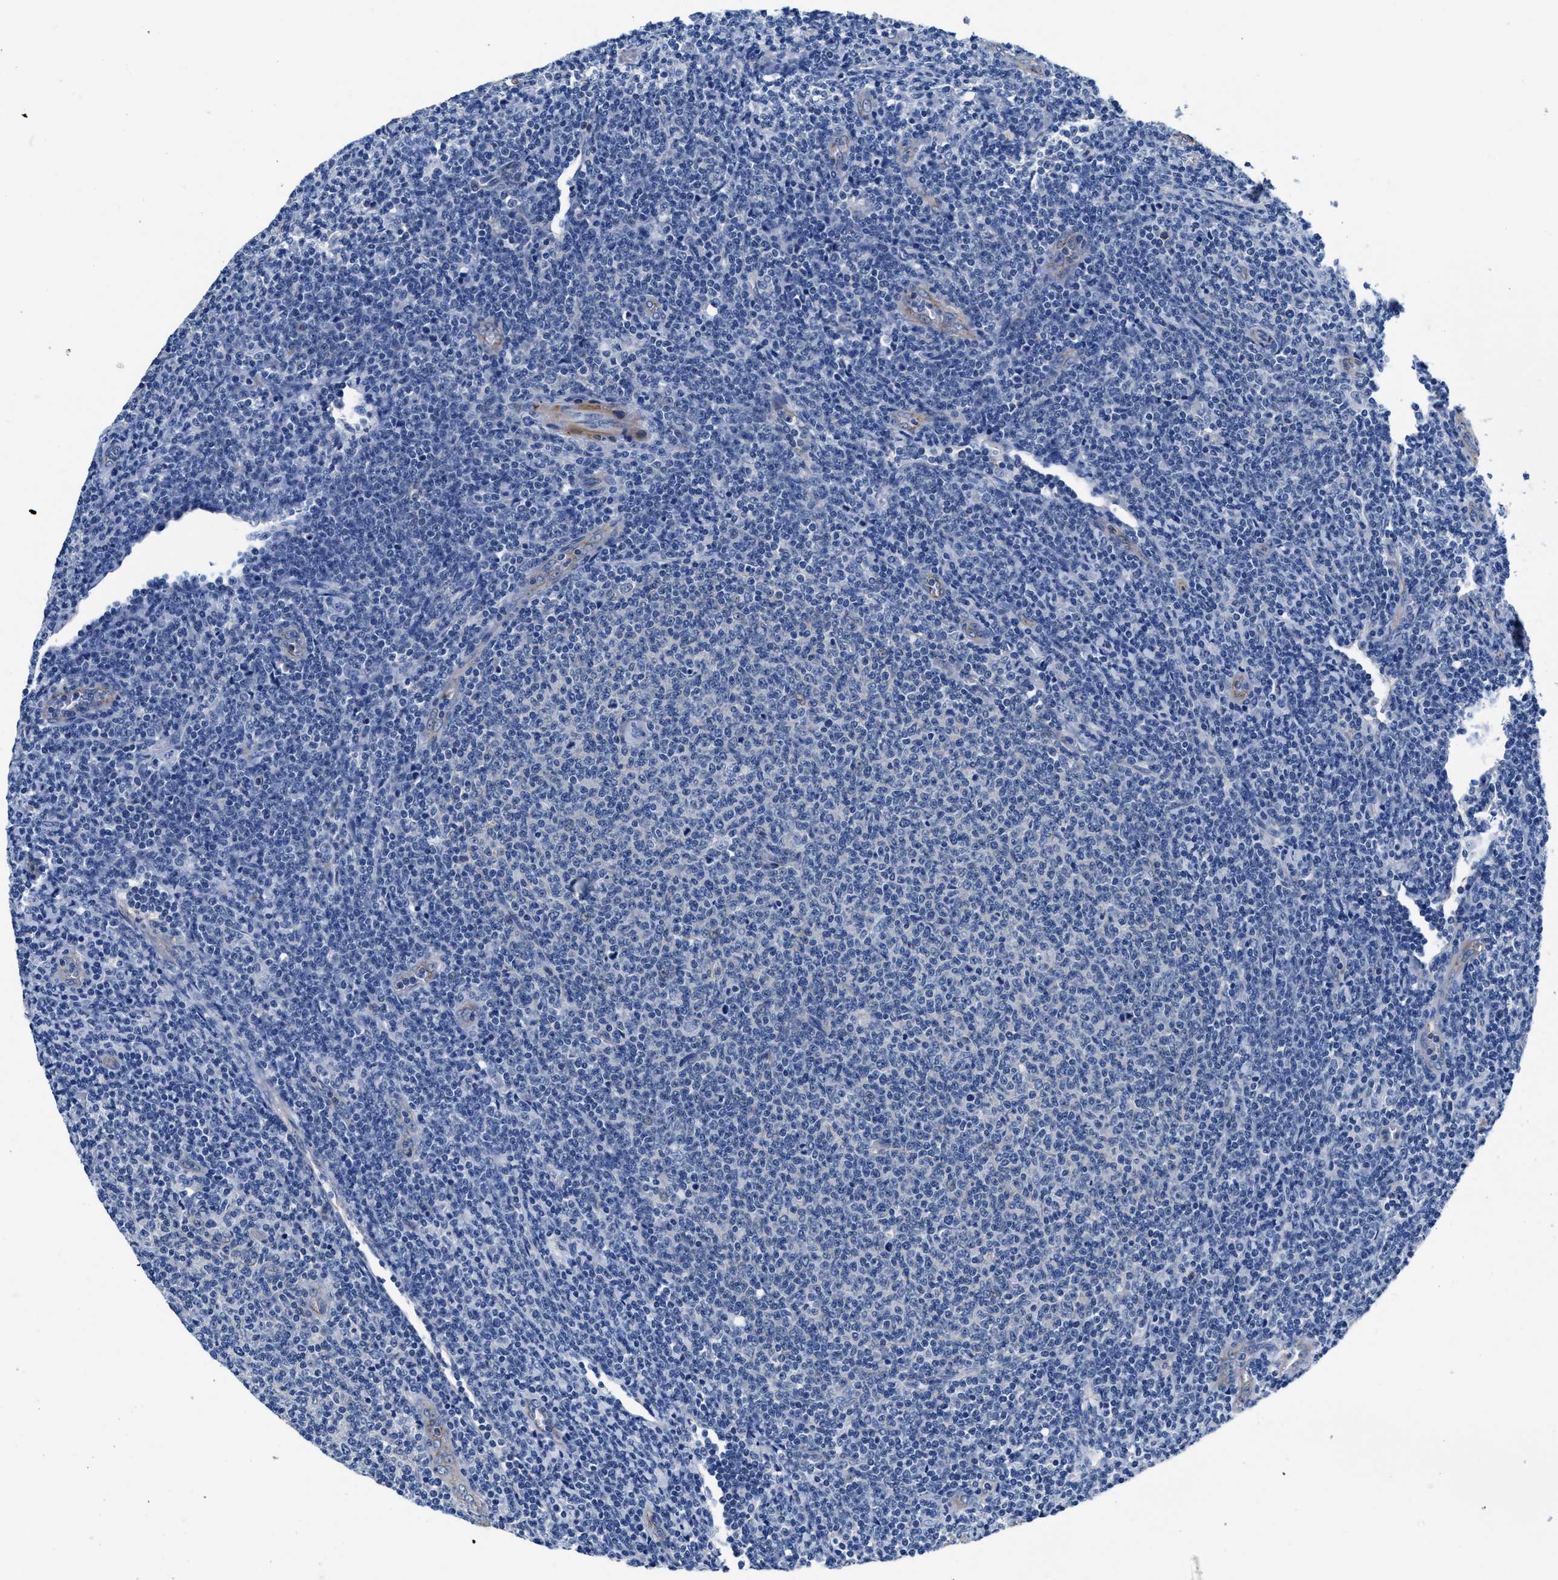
{"staining": {"intensity": "negative", "quantity": "none", "location": "none"}, "tissue": "lymphoma", "cell_type": "Tumor cells", "image_type": "cancer", "snomed": [{"axis": "morphology", "description": "Malignant lymphoma, non-Hodgkin's type, Low grade"}, {"axis": "topography", "description": "Lymph node"}], "caption": "Photomicrograph shows no protein positivity in tumor cells of low-grade malignant lymphoma, non-Hodgkin's type tissue.", "gene": "PARG", "patient": {"sex": "male", "age": 66}}